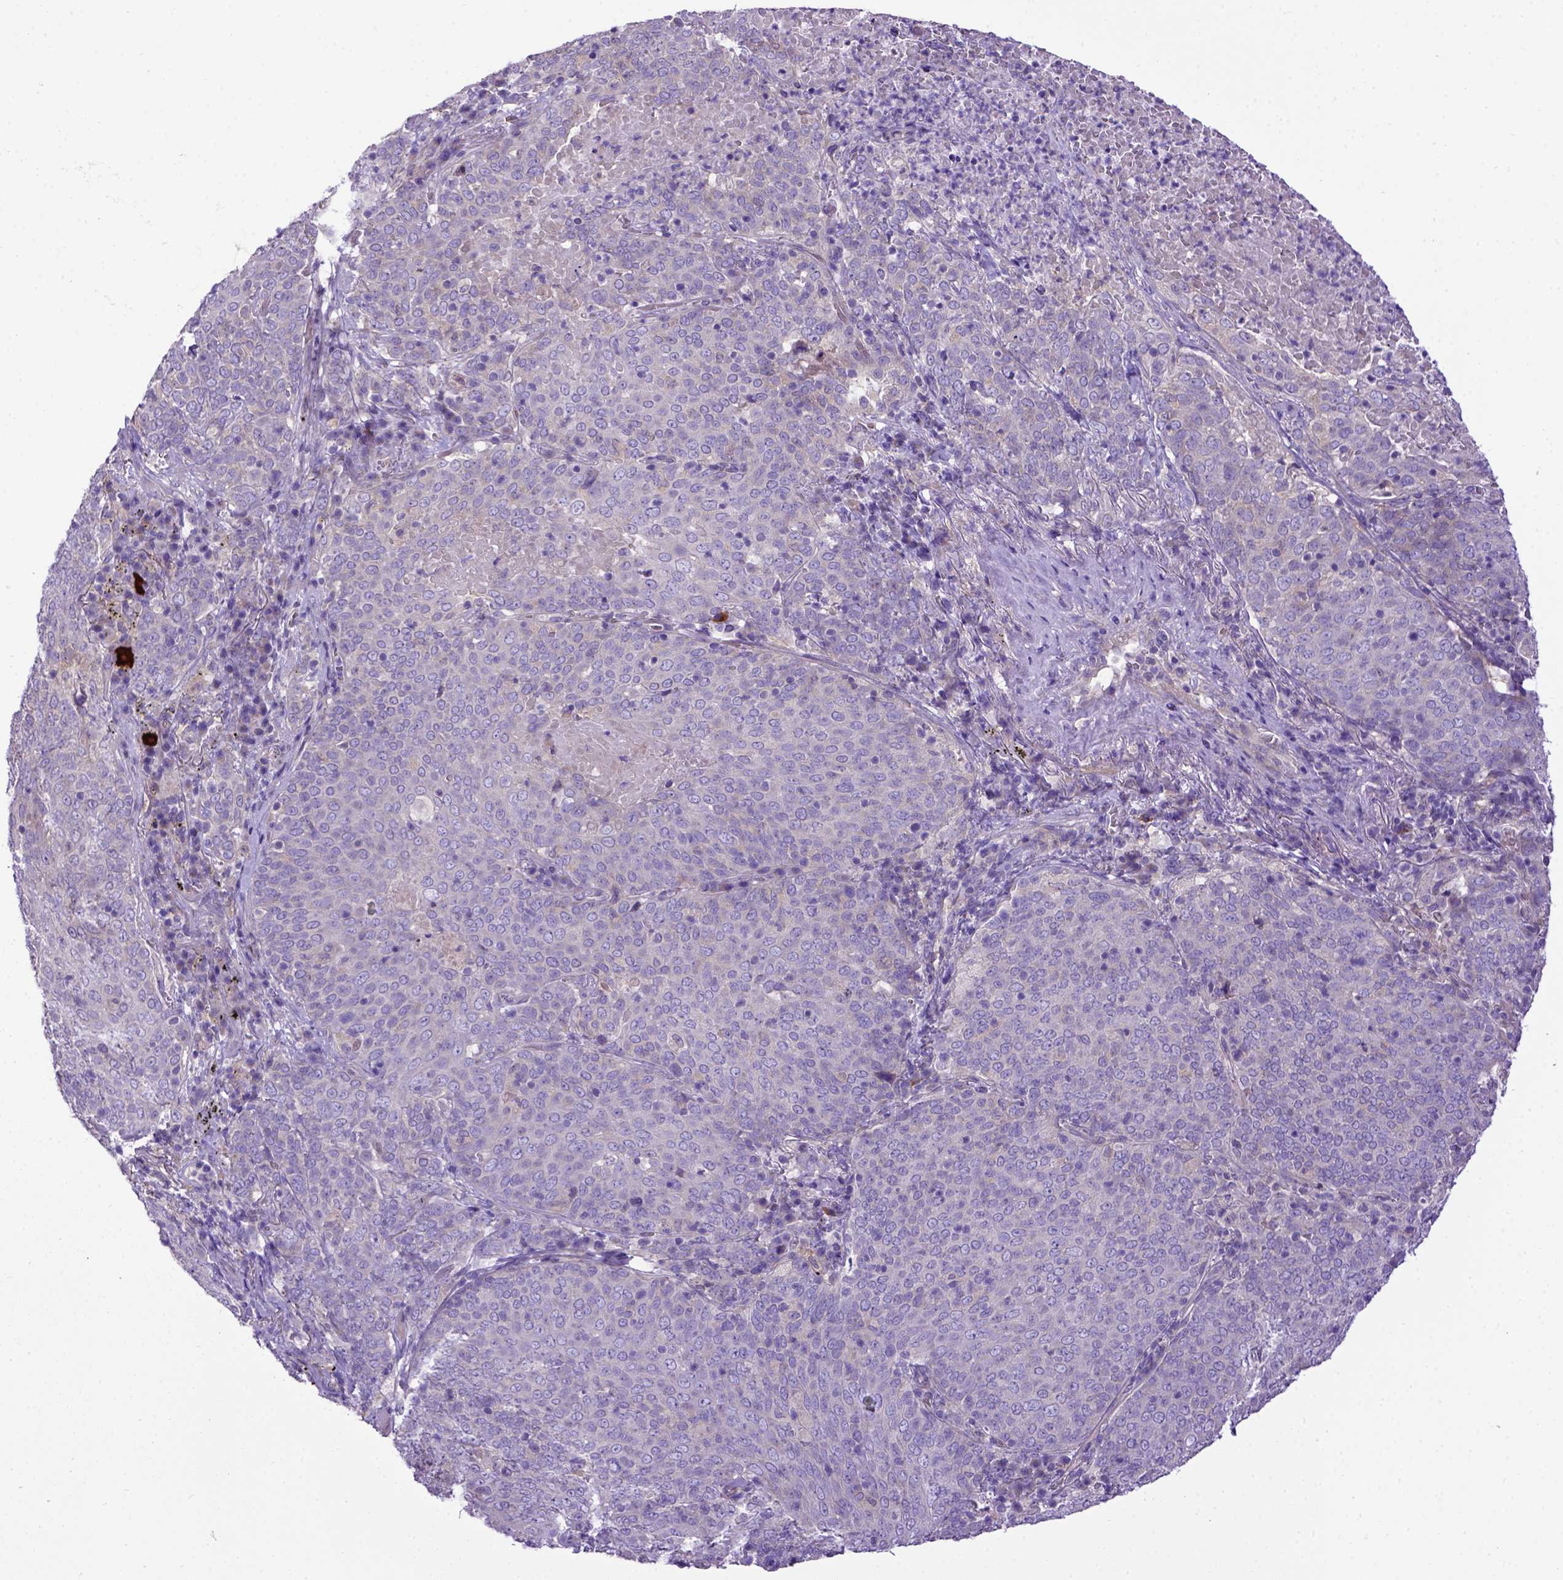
{"staining": {"intensity": "negative", "quantity": "none", "location": "none"}, "tissue": "lung cancer", "cell_type": "Tumor cells", "image_type": "cancer", "snomed": [{"axis": "morphology", "description": "Squamous cell carcinoma, NOS"}, {"axis": "topography", "description": "Lung"}], "caption": "Lung cancer (squamous cell carcinoma) stained for a protein using immunohistochemistry (IHC) shows no expression tumor cells.", "gene": "ADAM12", "patient": {"sex": "male", "age": 82}}